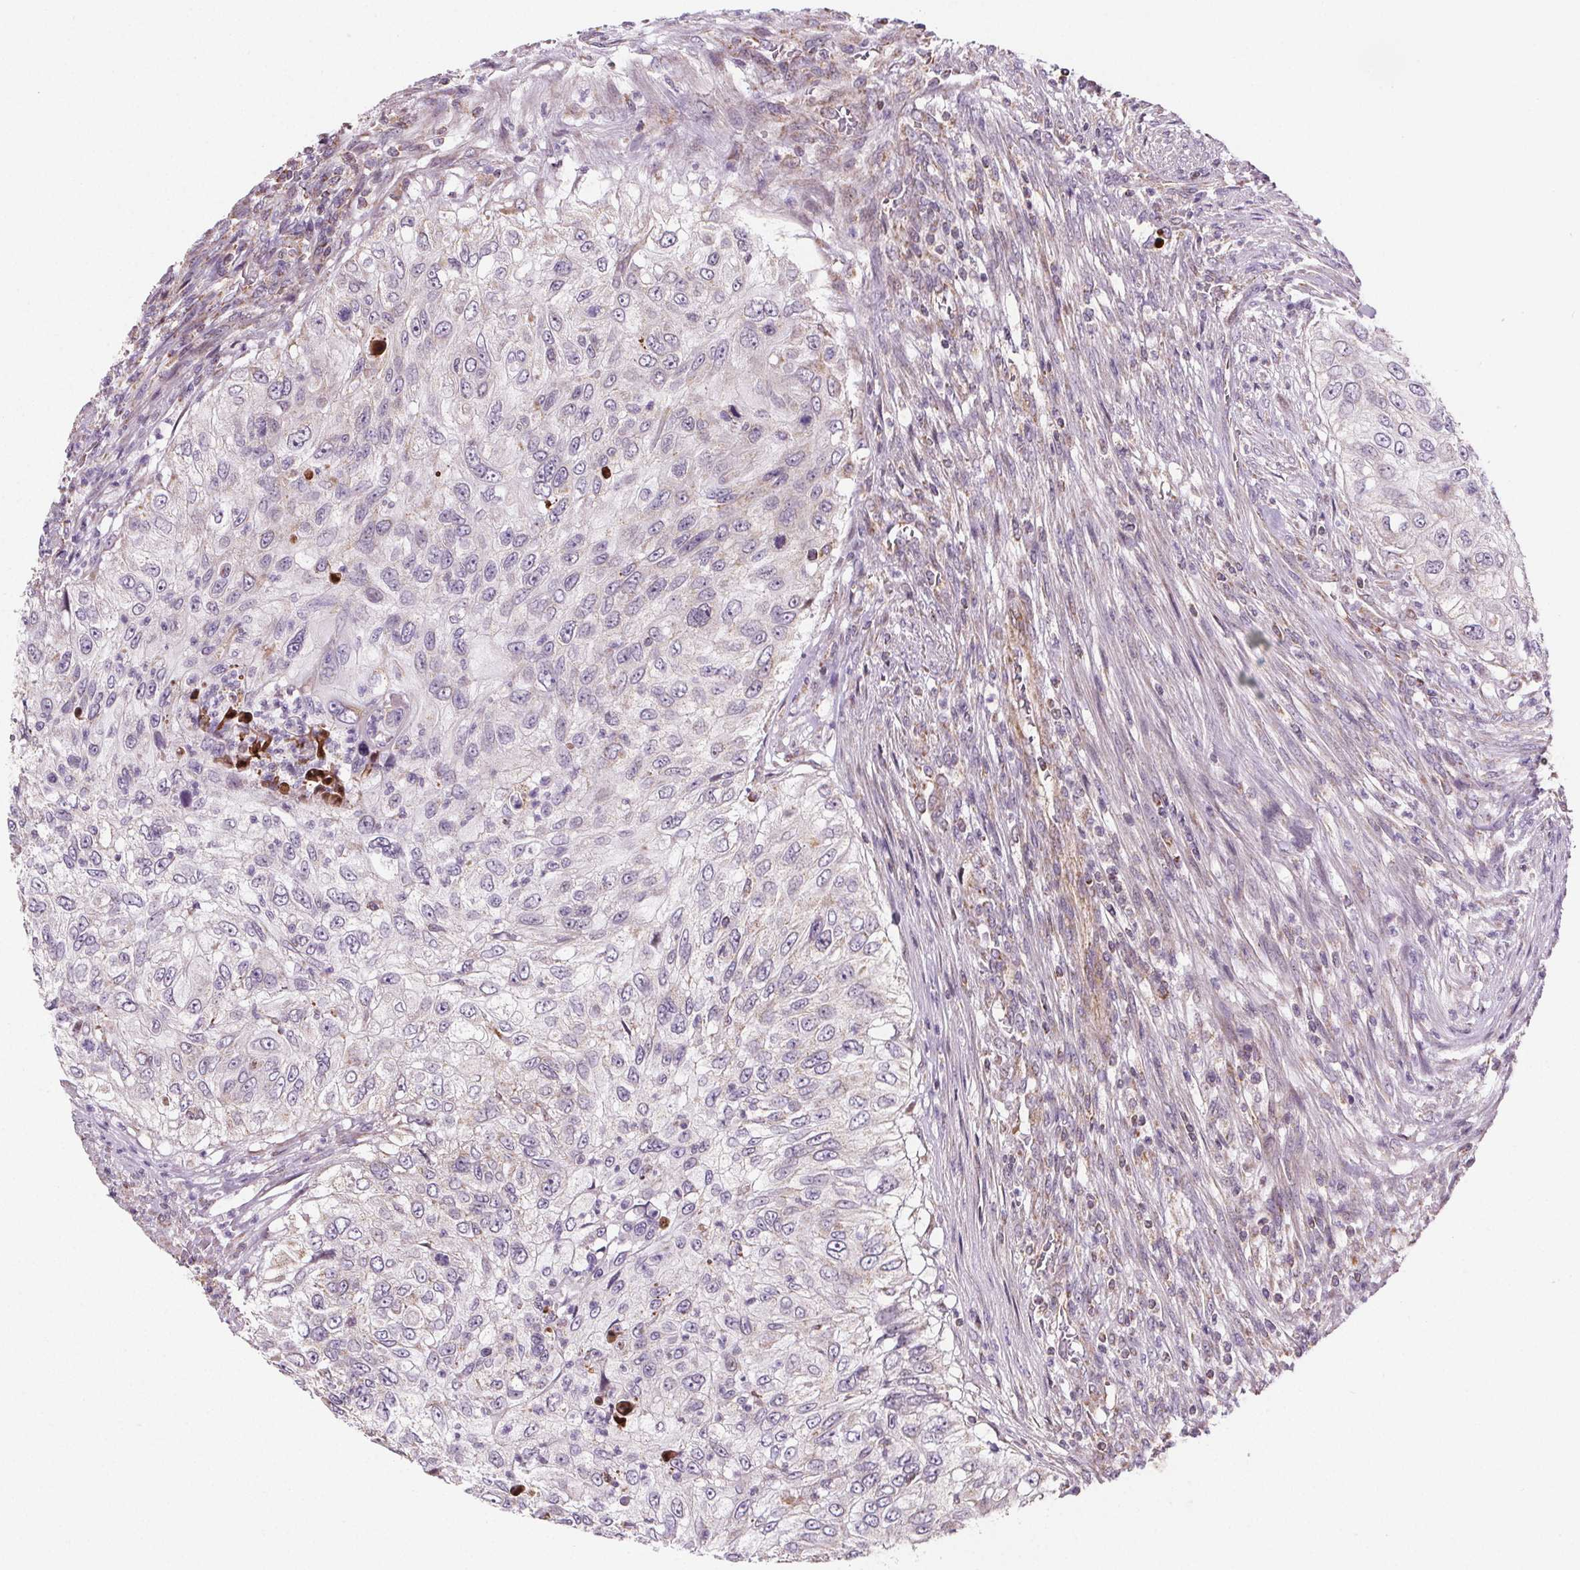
{"staining": {"intensity": "weak", "quantity": "<25%", "location": "cytoplasmic/membranous"}, "tissue": "urothelial cancer", "cell_type": "Tumor cells", "image_type": "cancer", "snomed": [{"axis": "morphology", "description": "Urothelial carcinoma, High grade"}, {"axis": "topography", "description": "Urinary bladder"}], "caption": "IHC photomicrograph of human urothelial carcinoma (high-grade) stained for a protein (brown), which shows no staining in tumor cells.", "gene": "SUCLA2", "patient": {"sex": "female", "age": 60}}